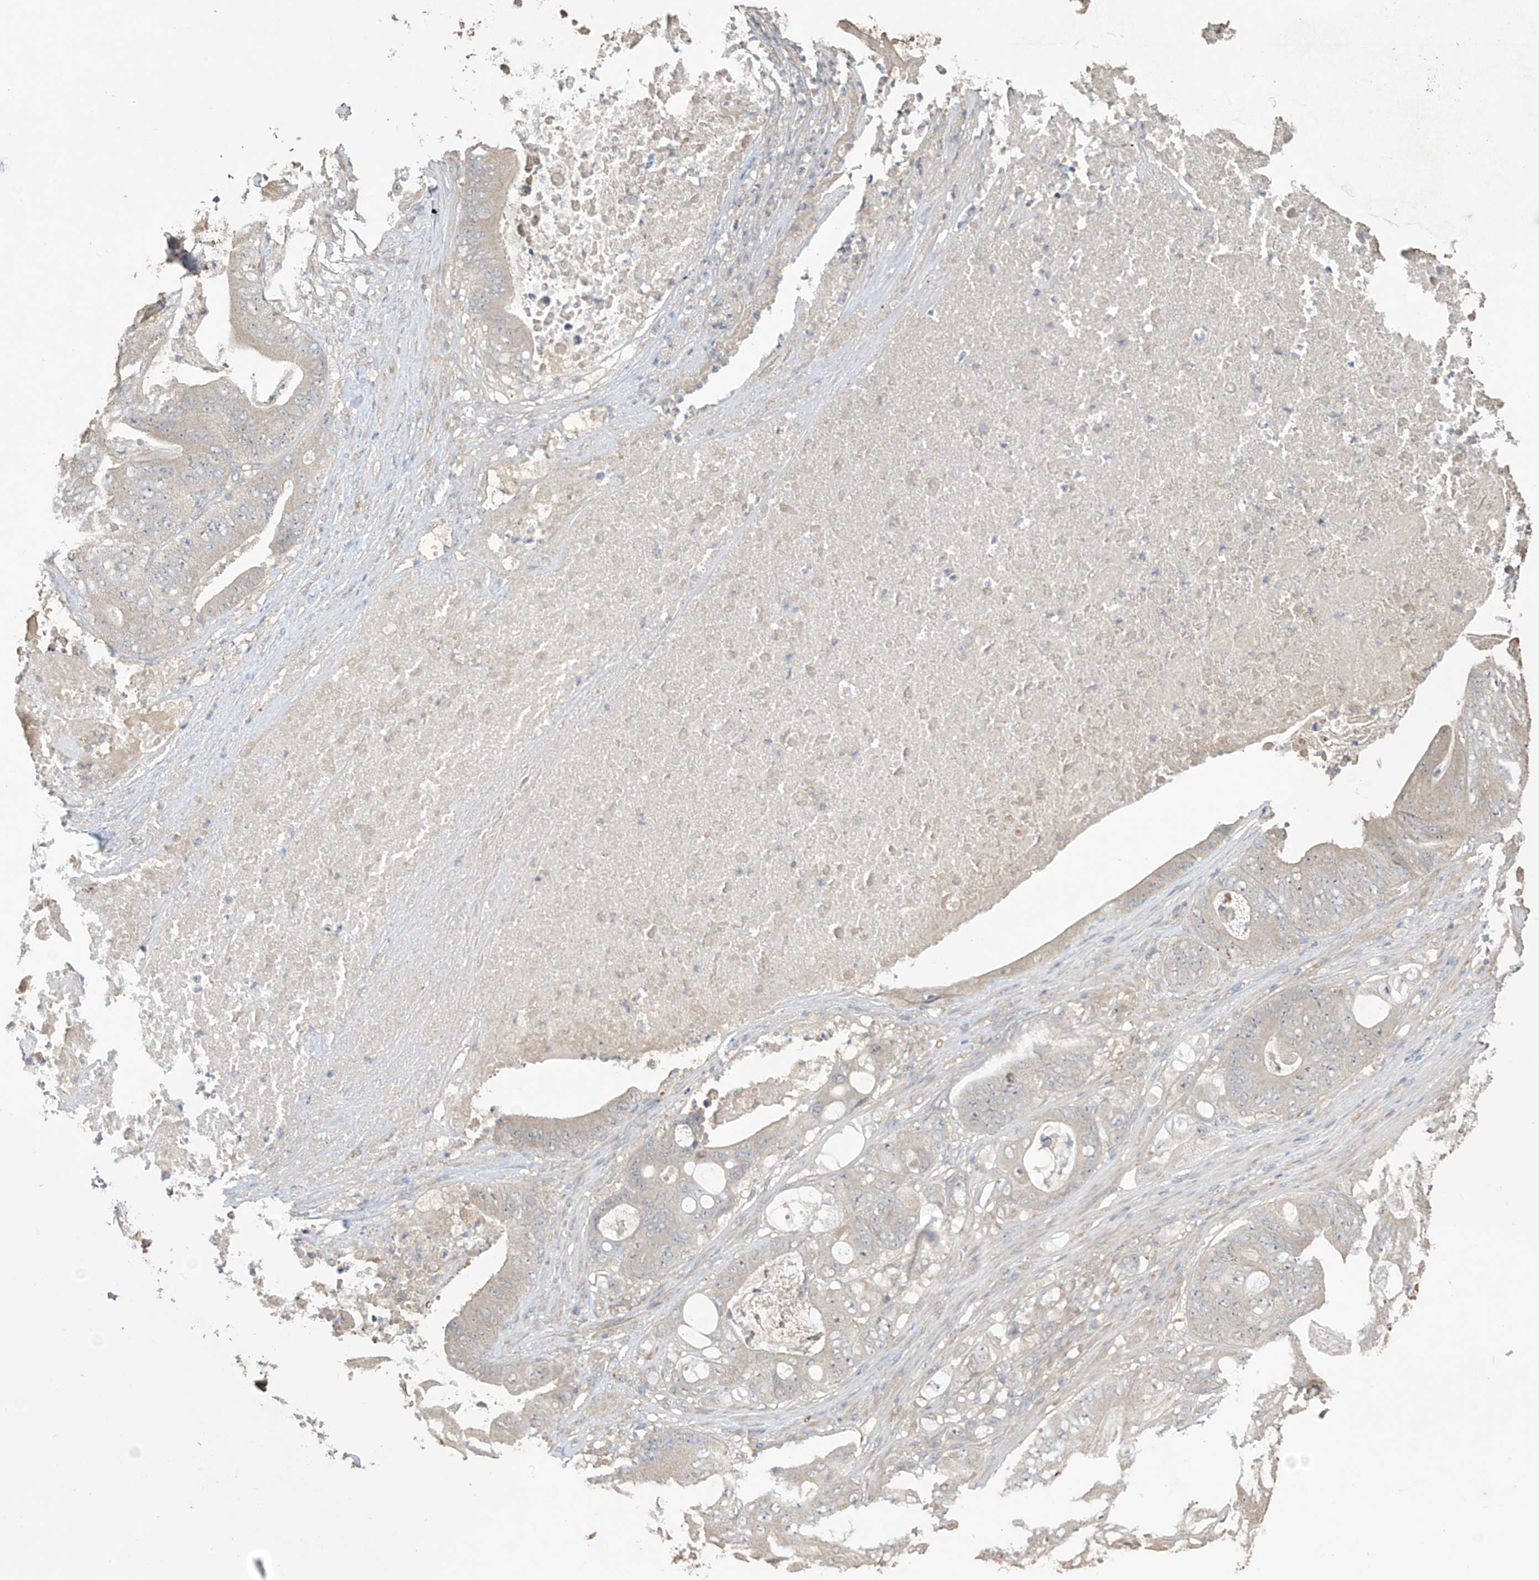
{"staining": {"intensity": "negative", "quantity": "none", "location": "none"}, "tissue": "stomach cancer", "cell_type": "Tumor cells", "image_type": "cancer", "snomed": [{"axis": "morphology", "description": "Adenocarcinoma, NOS"}, {"axis": "topography", "description": "Stomach"}], "caption": "The immunohistochemistry (IHC) histopathology image has no significant positivity in tumor cells of stomach cancer (adenocarcinoma) tissue.", "gene": "SLFN14", "patient": {"sex": "female", "age": 73}}